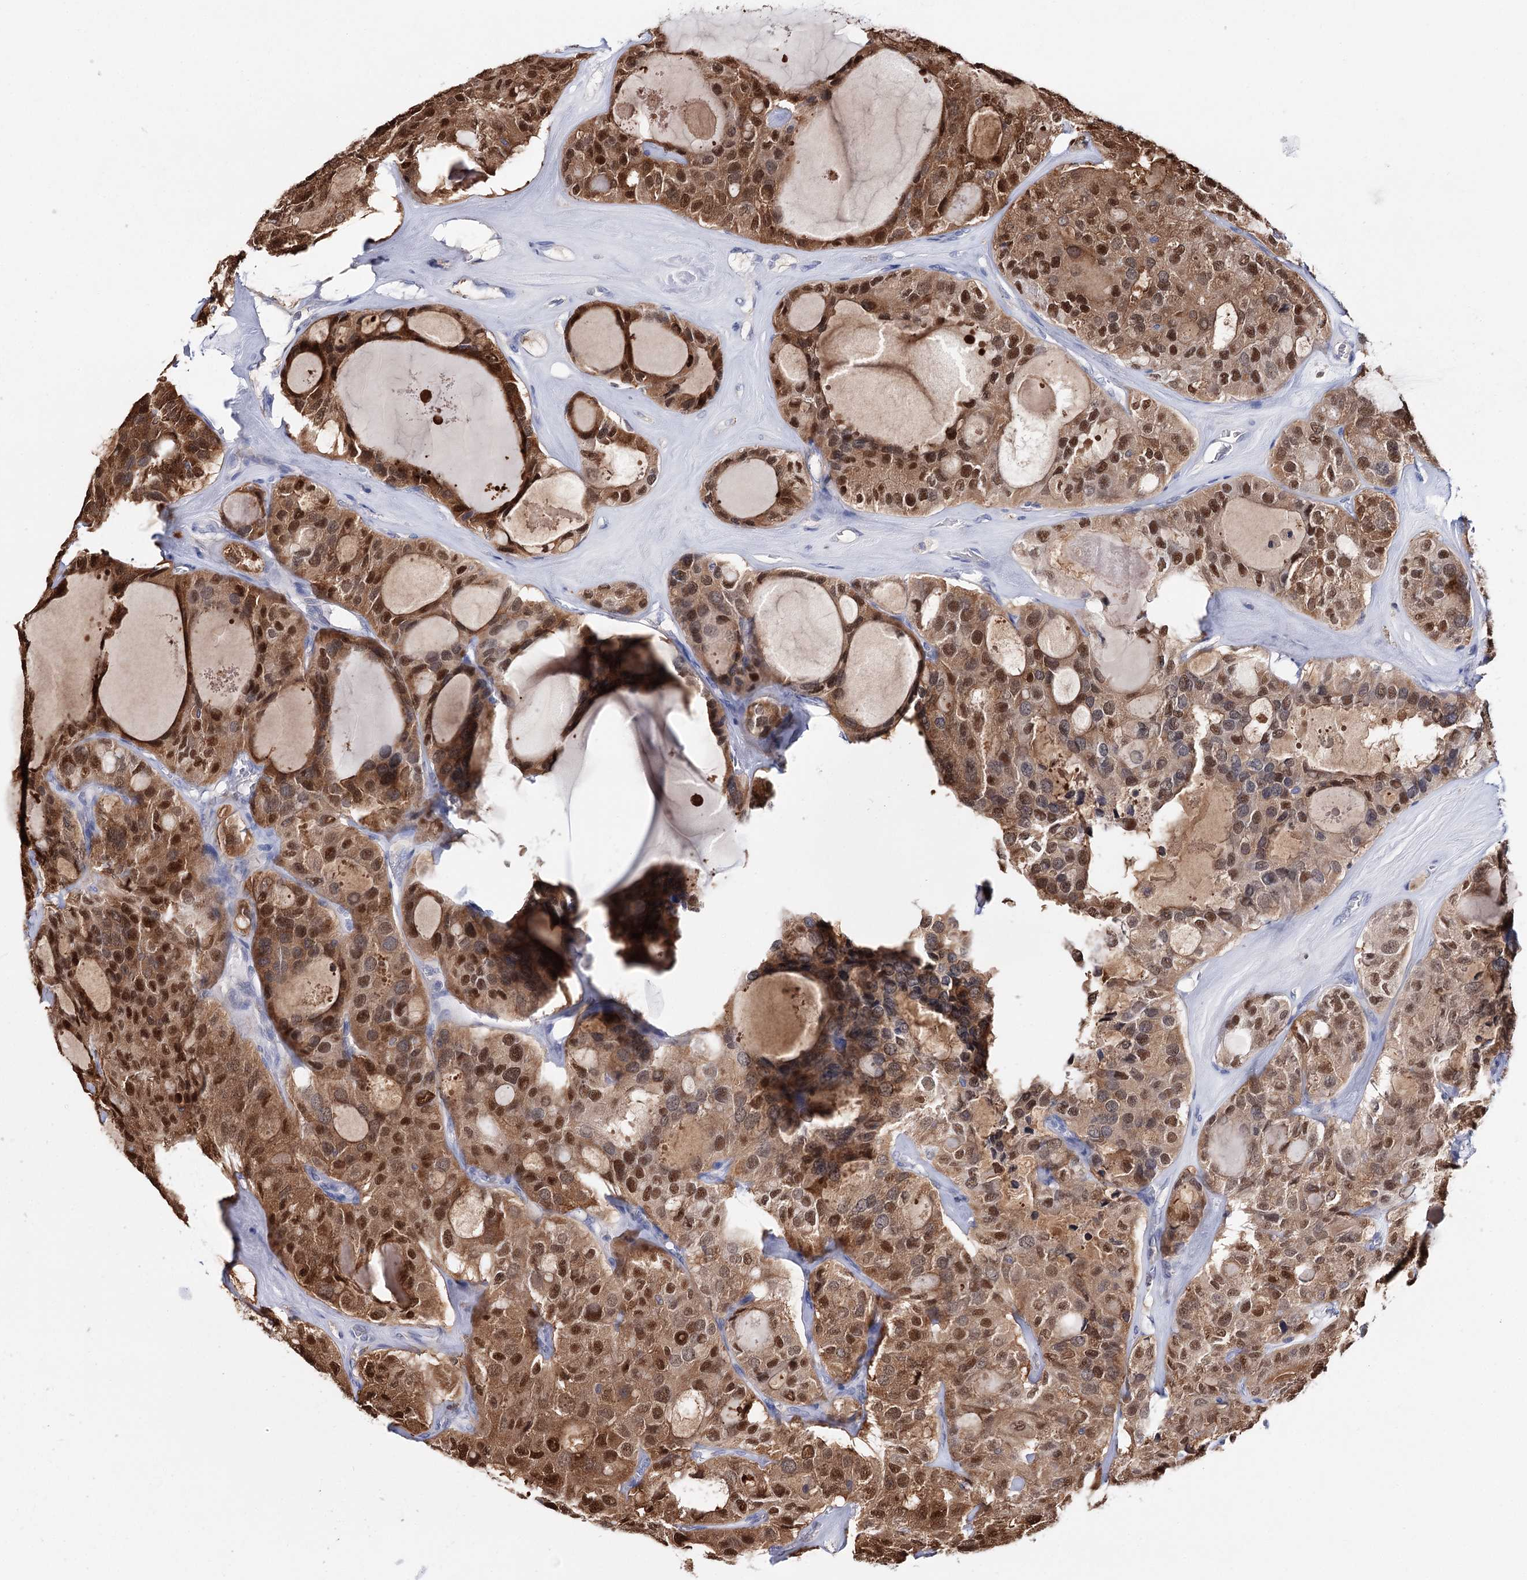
{"staining": {"intensity": "strong", "quantity": ">75%", "location": "cytoplasmic/membranous,nuclear"}, "tissue": "thyroid cancer", "cell_type": "Tumor cells", "image_type": "cancer", "snomed": [{"axis": "morphology", "description": "Follicular adenoma carcinoma, NOS"}, {"axis": "topography", "description": "Thyroid gland"}], "caption": "Strong cytoplasmic/membranous and nuclear protein expression is present in approximately >75% of tumor cells in follicular adenoma carcinoma (thyroid). Immunohistochemistry (ihc) stains the protein of interest in brown and the nuclei are stained blue.", "gene": "CFAP46", "patient": {"sex": "male", "age": 75}}